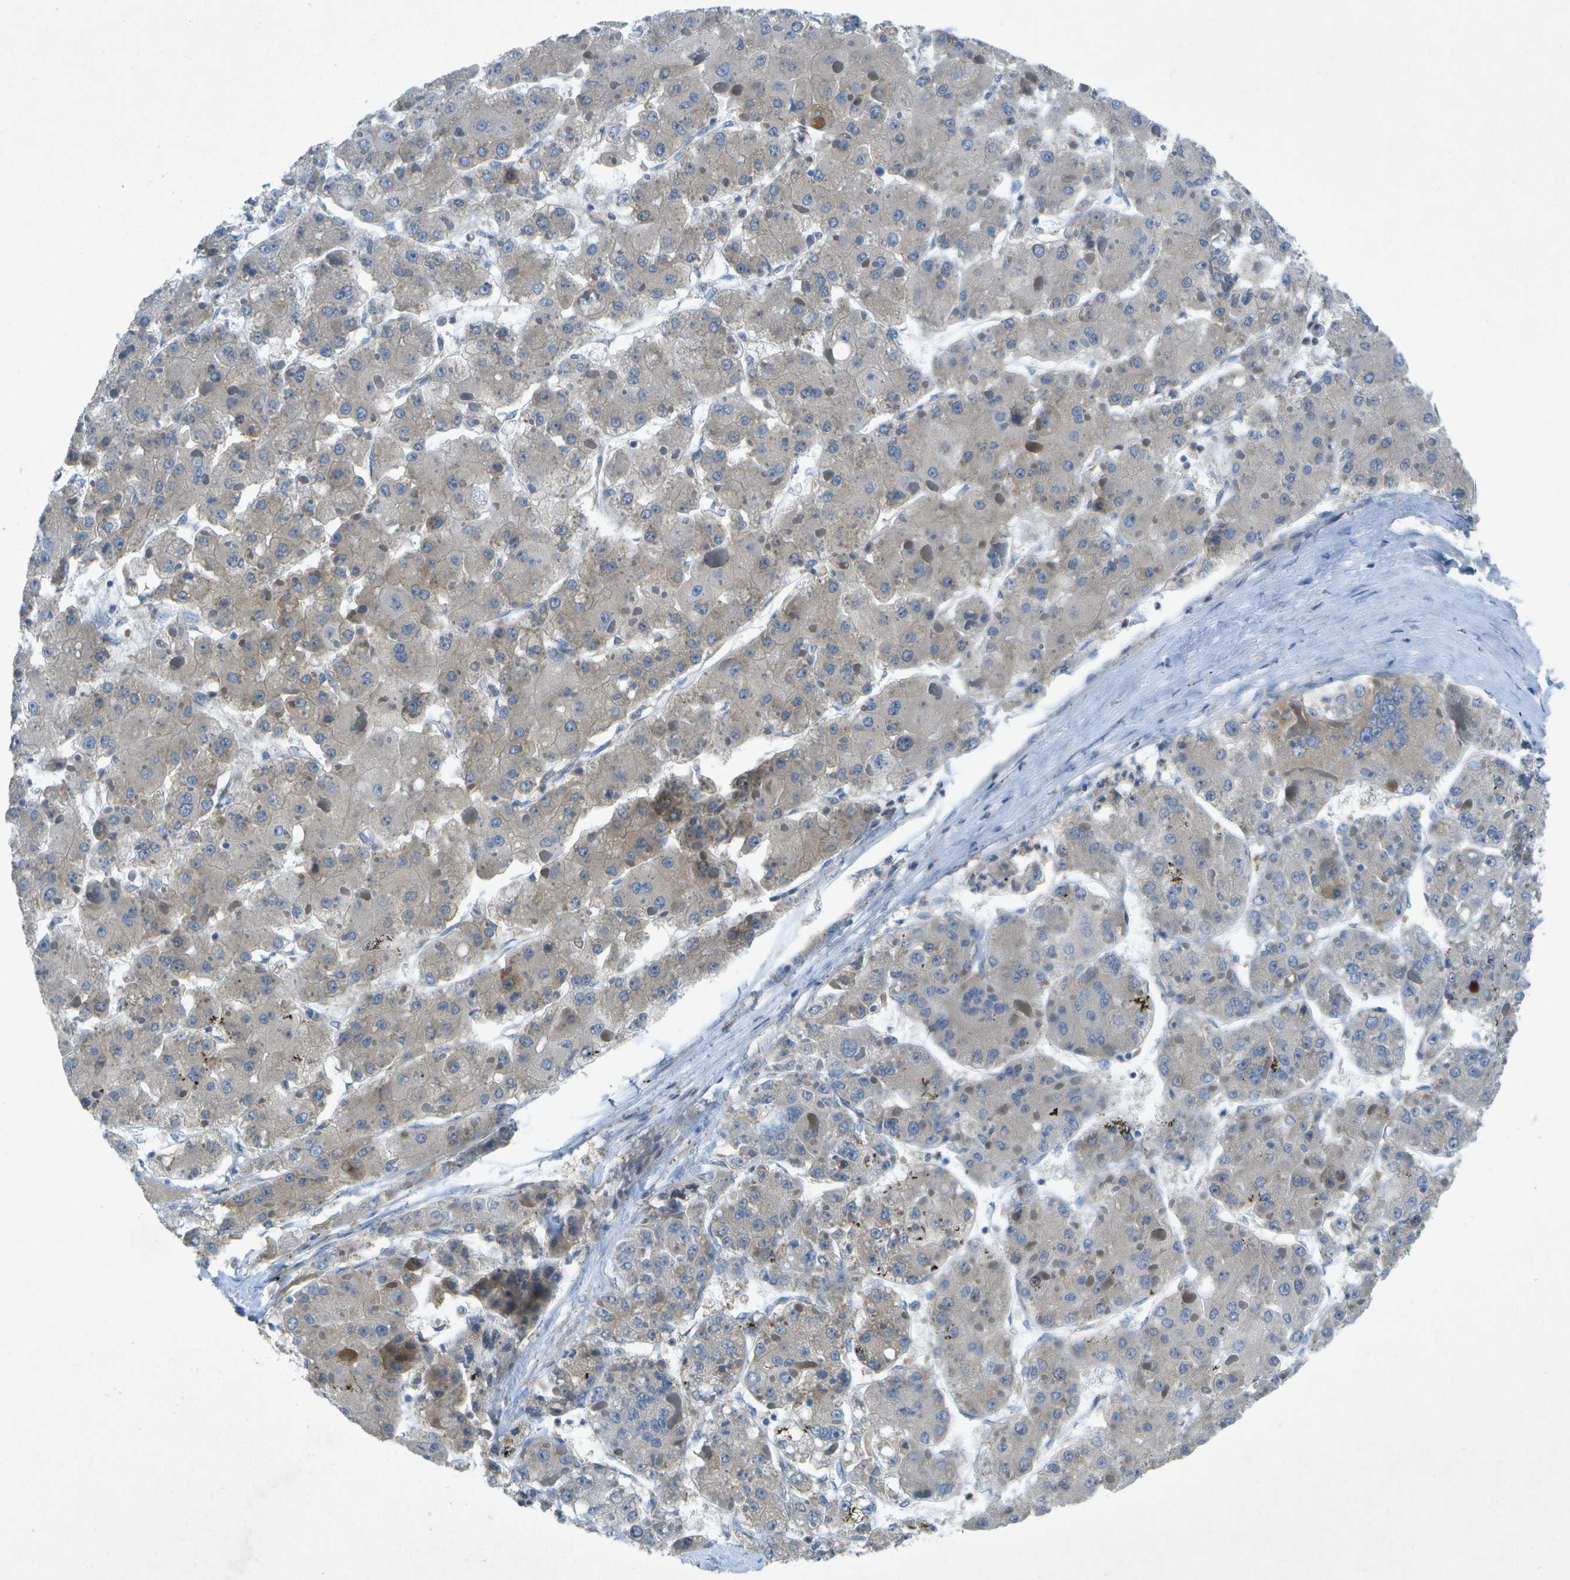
{"staining": {"intensity": "negative", "quantity": "none", "location": "none"}, "tissue": "liver cancer", "cell_type": "Tumor cells", "image_type": "cancer", "snomed": [{"axis": "morphology", "description": "Carcinoma, Hepatocellular, NOS"}, {"axis": "topography", "description": "Liver"}], "caption": "Tumor cells show no significant expression in liver hepatocellular carcinoma. The staining is performed using DAB (3,3'-diaminobenzidine) brown chromogen with nuclei counter-stained in using hematoxylin.", "gene": "WNK2", "patient": {"sex": "female", "age": 73}}